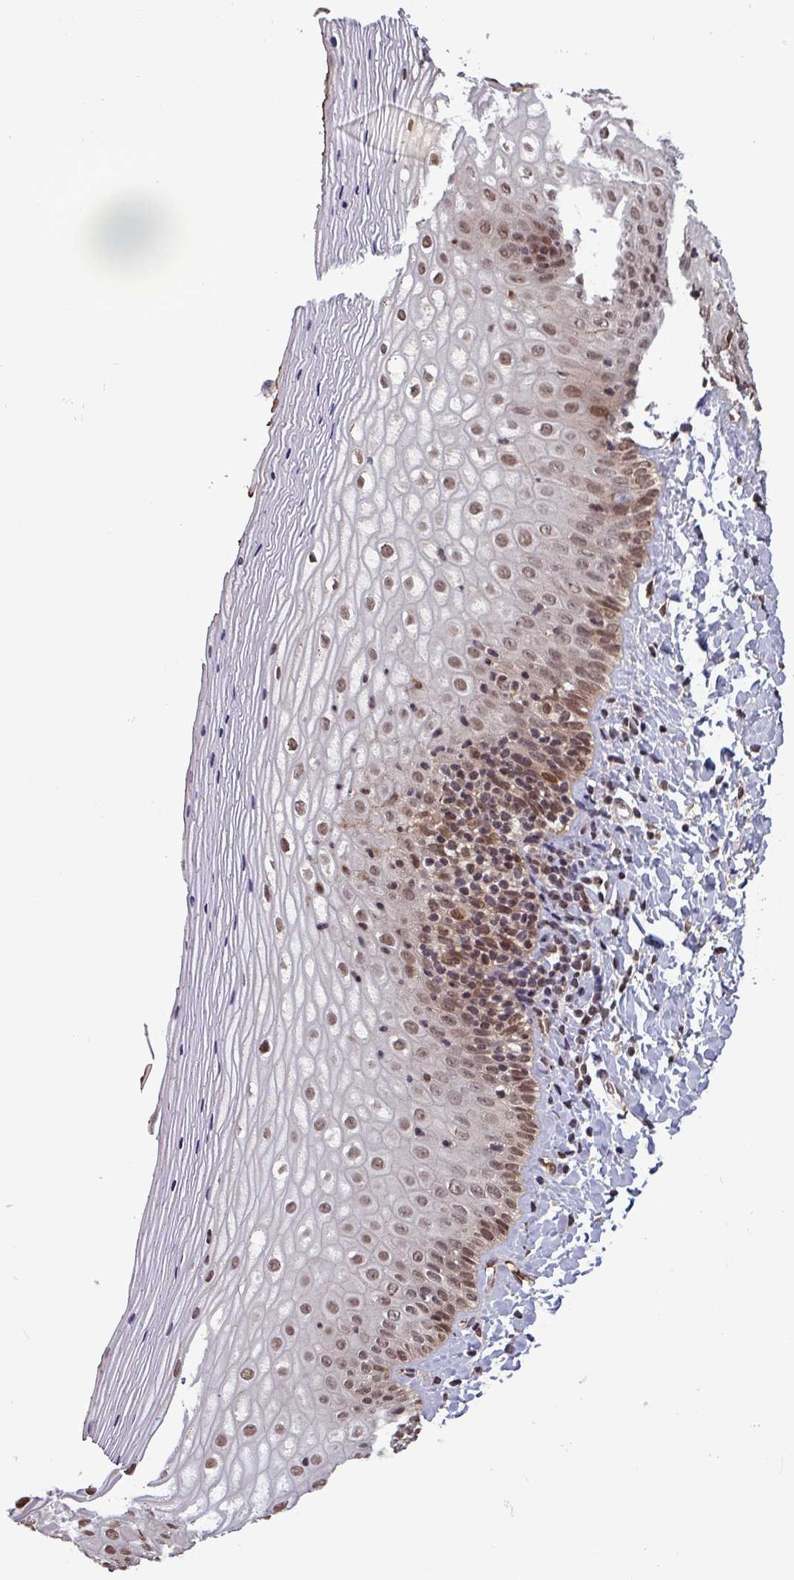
{"staining": {"intensity": "moderate", "quantity": ">75%", "location": "nuclear"}, "tissue": "vagina", "cell_type": "Squamous epithelial cells", "image_type": "normal", "snomed": [{"axis": "morphology", "description": "Normal tissue, NOS"}, {"axis": "topography", "description": "Vagina"}], "caption": "Immunohistochemical staining of normal vagina demonstrates medium levels of moderate nuclear expression in about >75% of squamous epithelial cells. Nuclei are stained in blue.", "gene": "NOB1", "patient": {"sex": "female", "age": 65}}